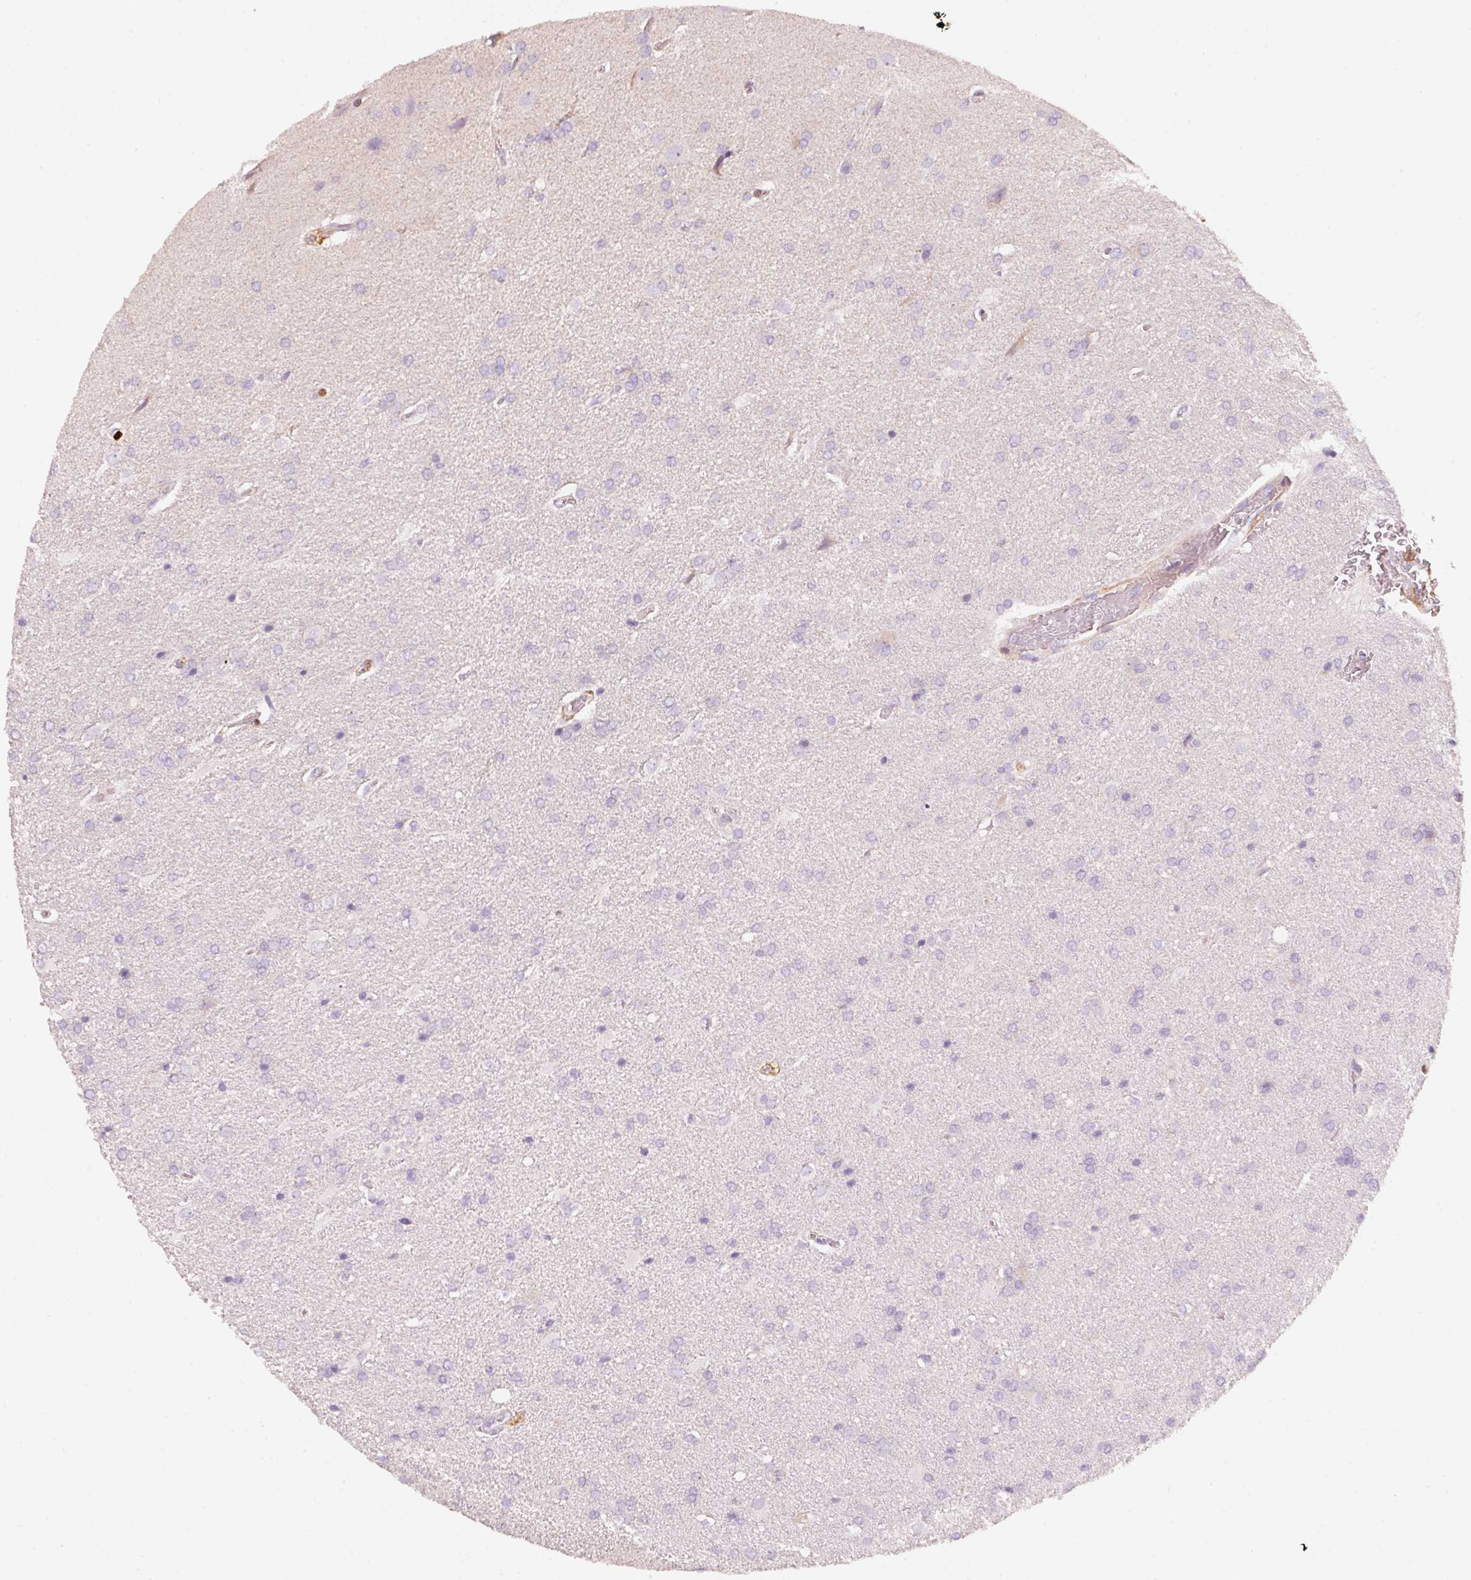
{"staining": {"intensity": "negative", "quantity": "none", "location": "none"}, "tissue": "glioma", "cell_type": "Tumor cells", "image_type": "cancer", "snomed": [{"axis": "morphology", "description": "Glioma, malignant, High grade"}, {"axis": "topography", "description": "Brain"}], "caption": "DAB immunohistochemical staining of malignant glioma (high-grade) displays no significant expression in tumor cells.", "gene": "IQGAP2", "patient": {"sex": "male", "age": 56}}